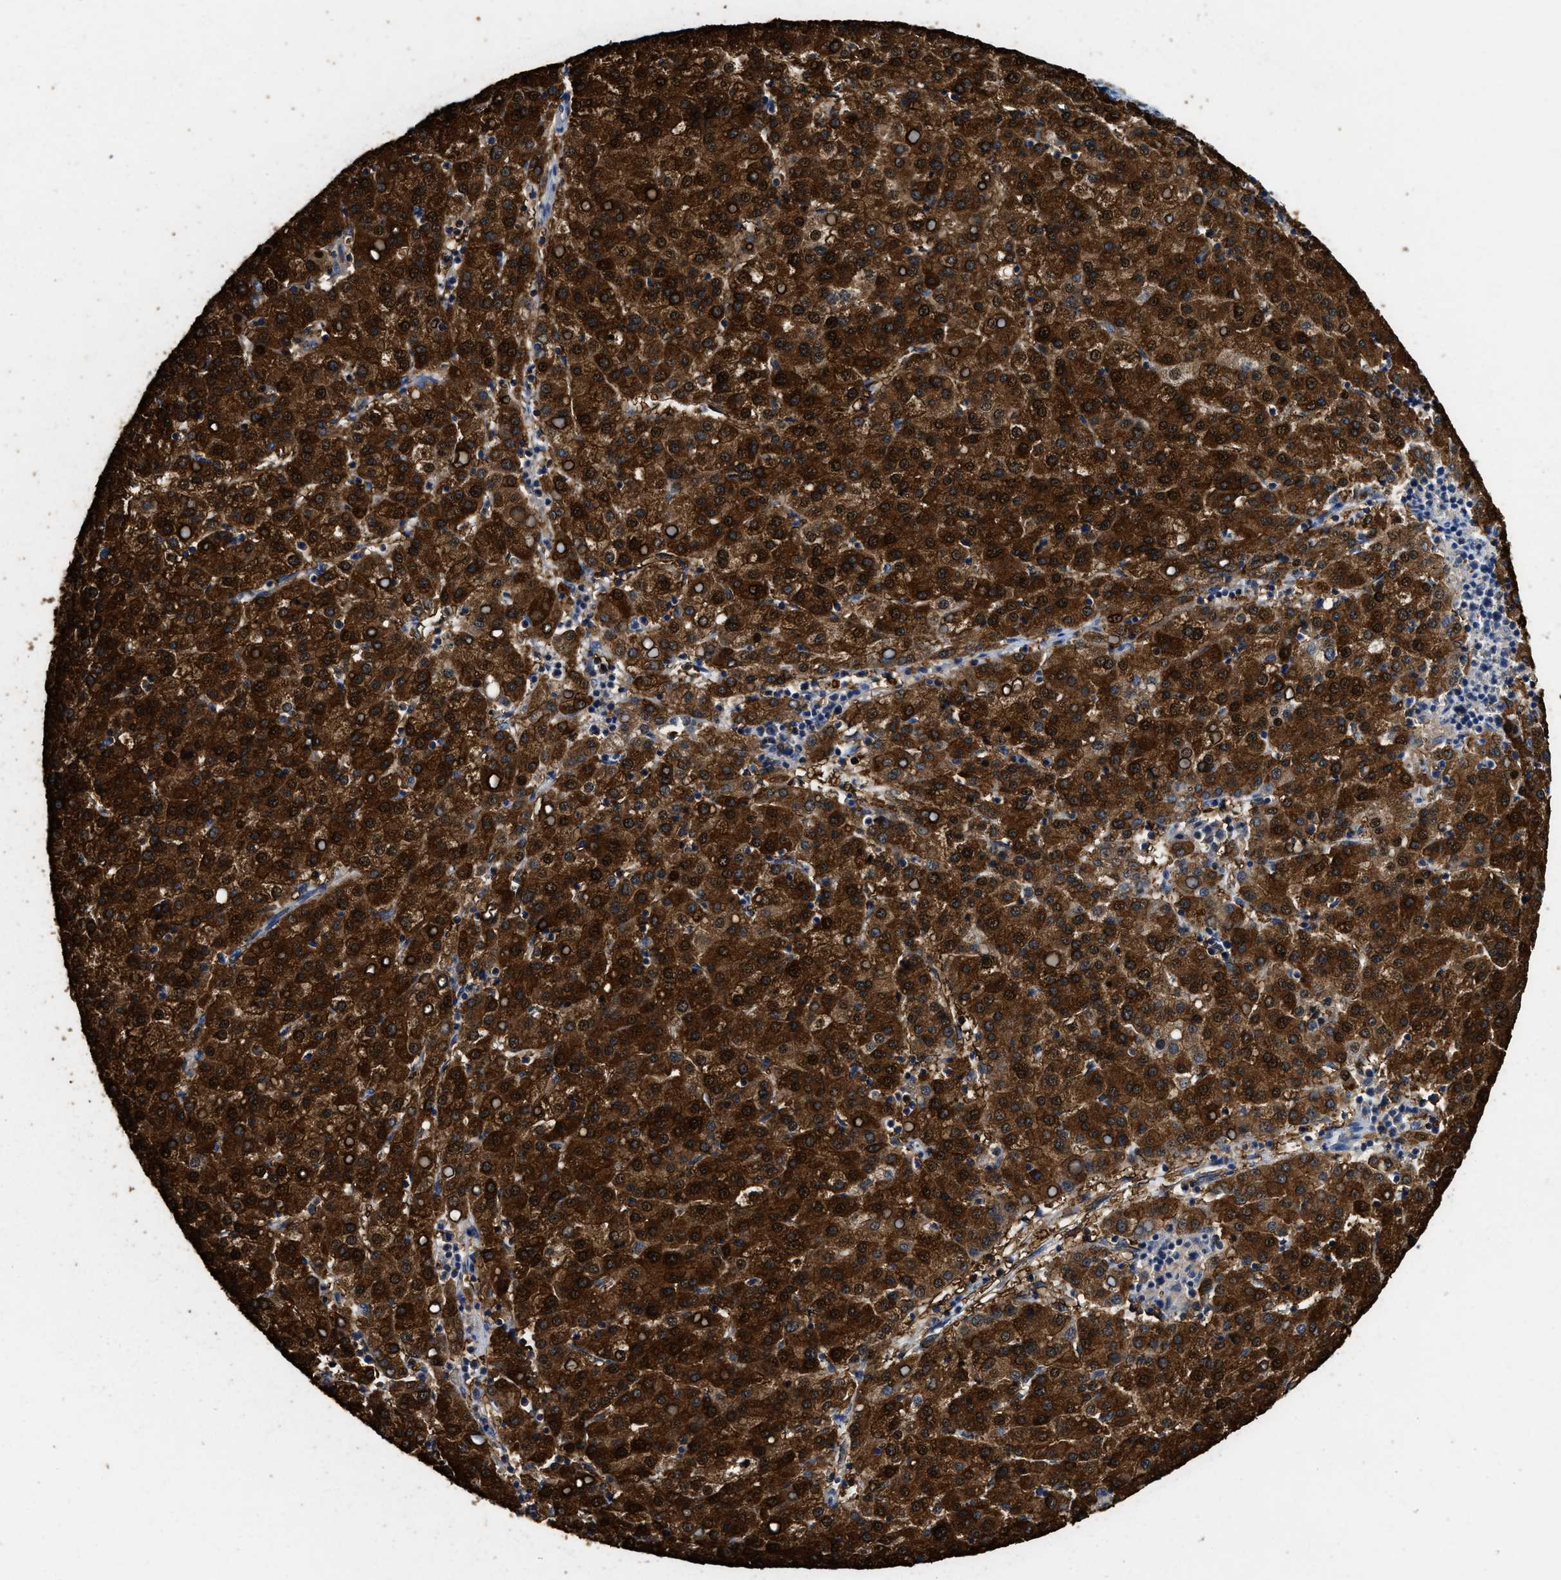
{"staining": {"intensity": "strong", "quantity": ">75%", "location": "cytoplasmic/membranous"}, "tissue": "liver cancer", "cell_type": "Tumor cells", "image_type": "cancer", "snomed": [{"axis": "morphology", "description": "Carcinoma, Hepatocellular, NOS"}, {"axis": "topography", "description": "Liver"}], "caption": "This is a histology image of immunohistochemistry staining of hepatocellular carcinoma (liver), which shows strong staining in the cytoplasmic/membranous of tumor cells.", "gene": "CTNNA1", "patient": {"sex": "female", "age": 58}}